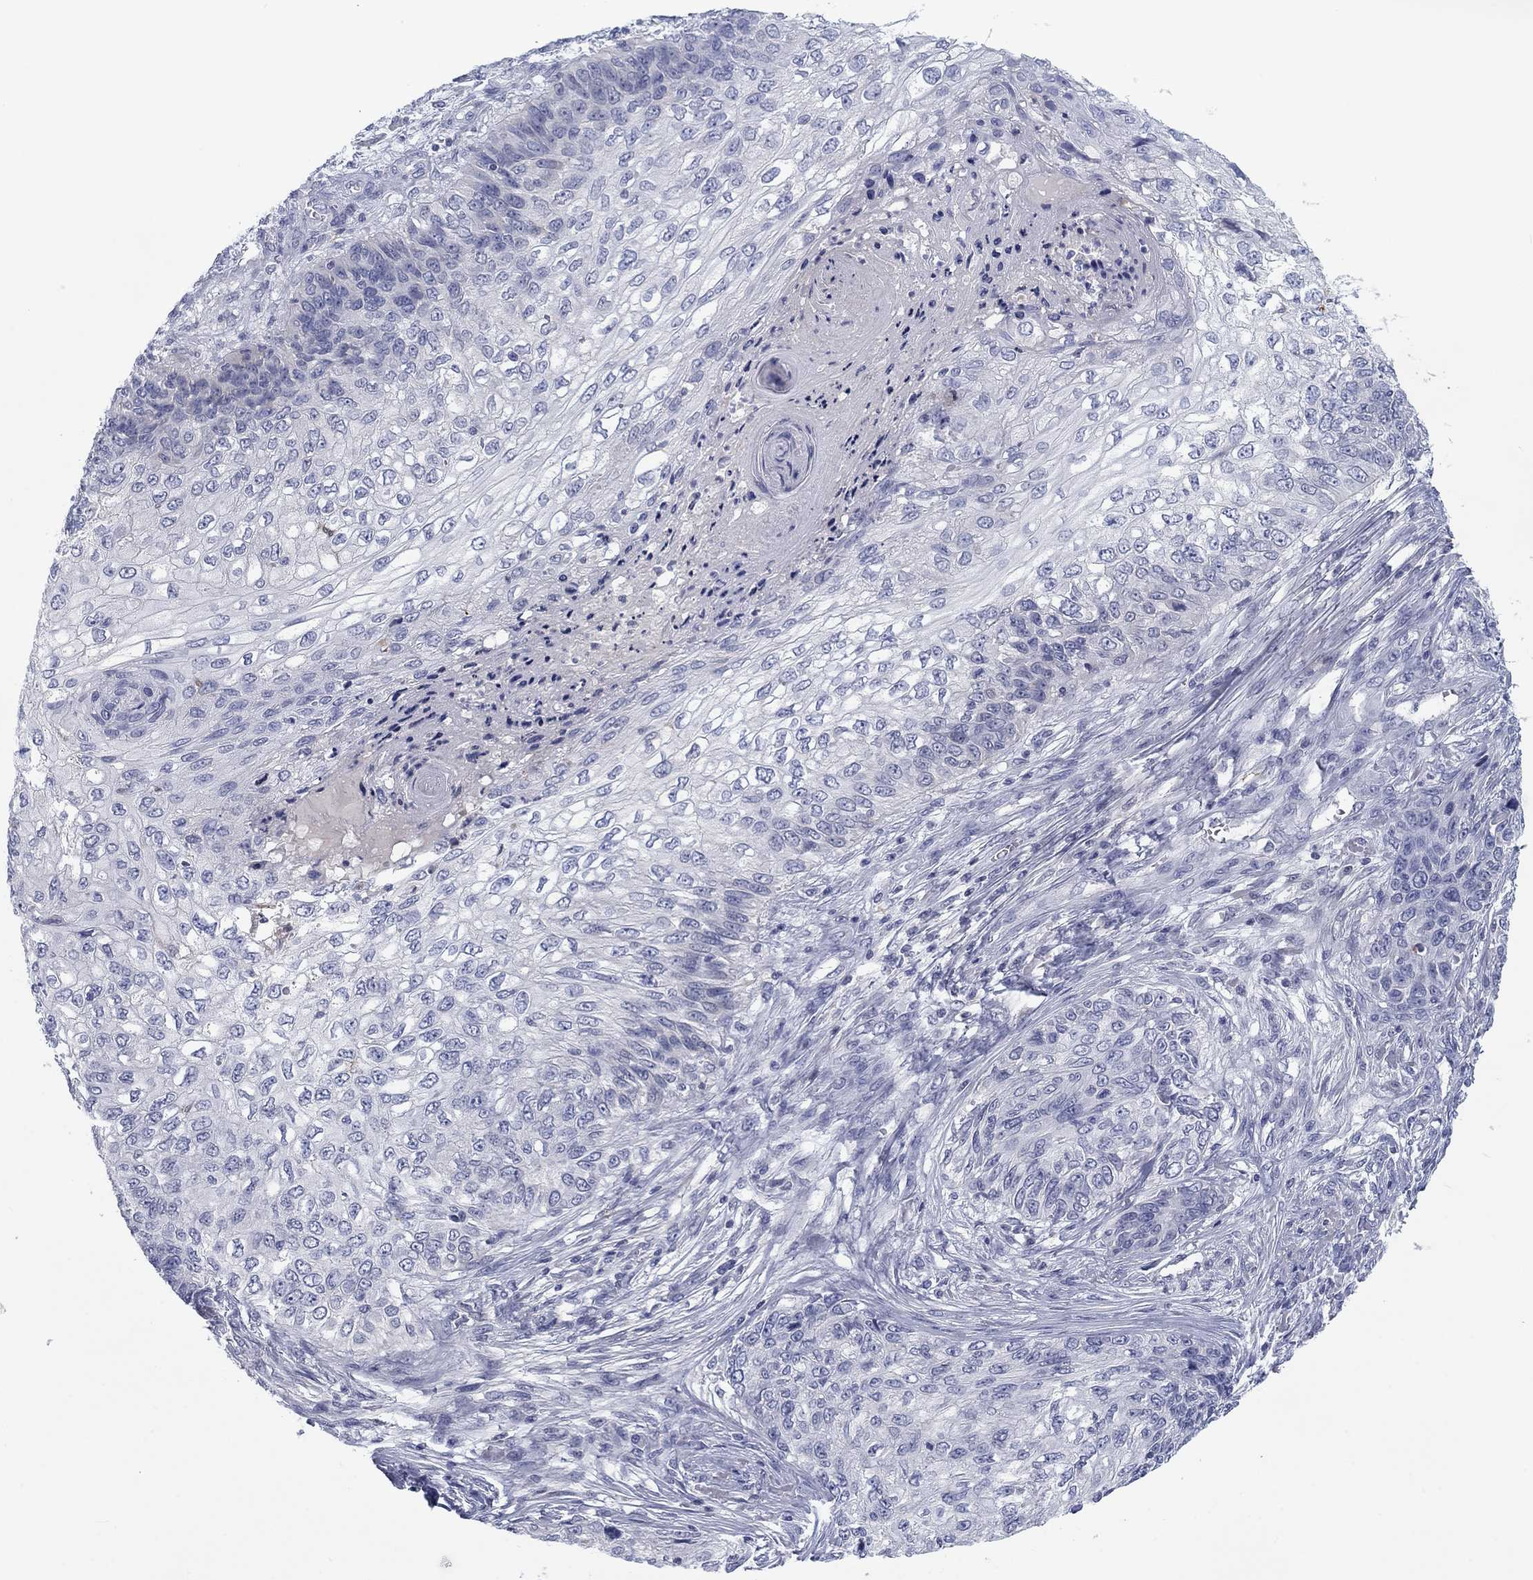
{"staining": {"intensity": "negative", "quantity": "none", "location": "none"}, "tissue": "skin cancer", "cell_type": "Tumor cells", "image_type": "cancer", "snomed": [{"axis": "morphology", "description": "Squamous cell carcinoma, NOS"}, {"axis": "topography", "description": "Skin"}], "caption": "High magnification brightfield microscopy of skin cancer (squamous cell carcinoma) stained with DAB (brown) and counterstained with hematoxylin (blue): tumor cells show no significant expression.", "gene": "CALB1", "patient": {"sex": "male", "age": 92}}